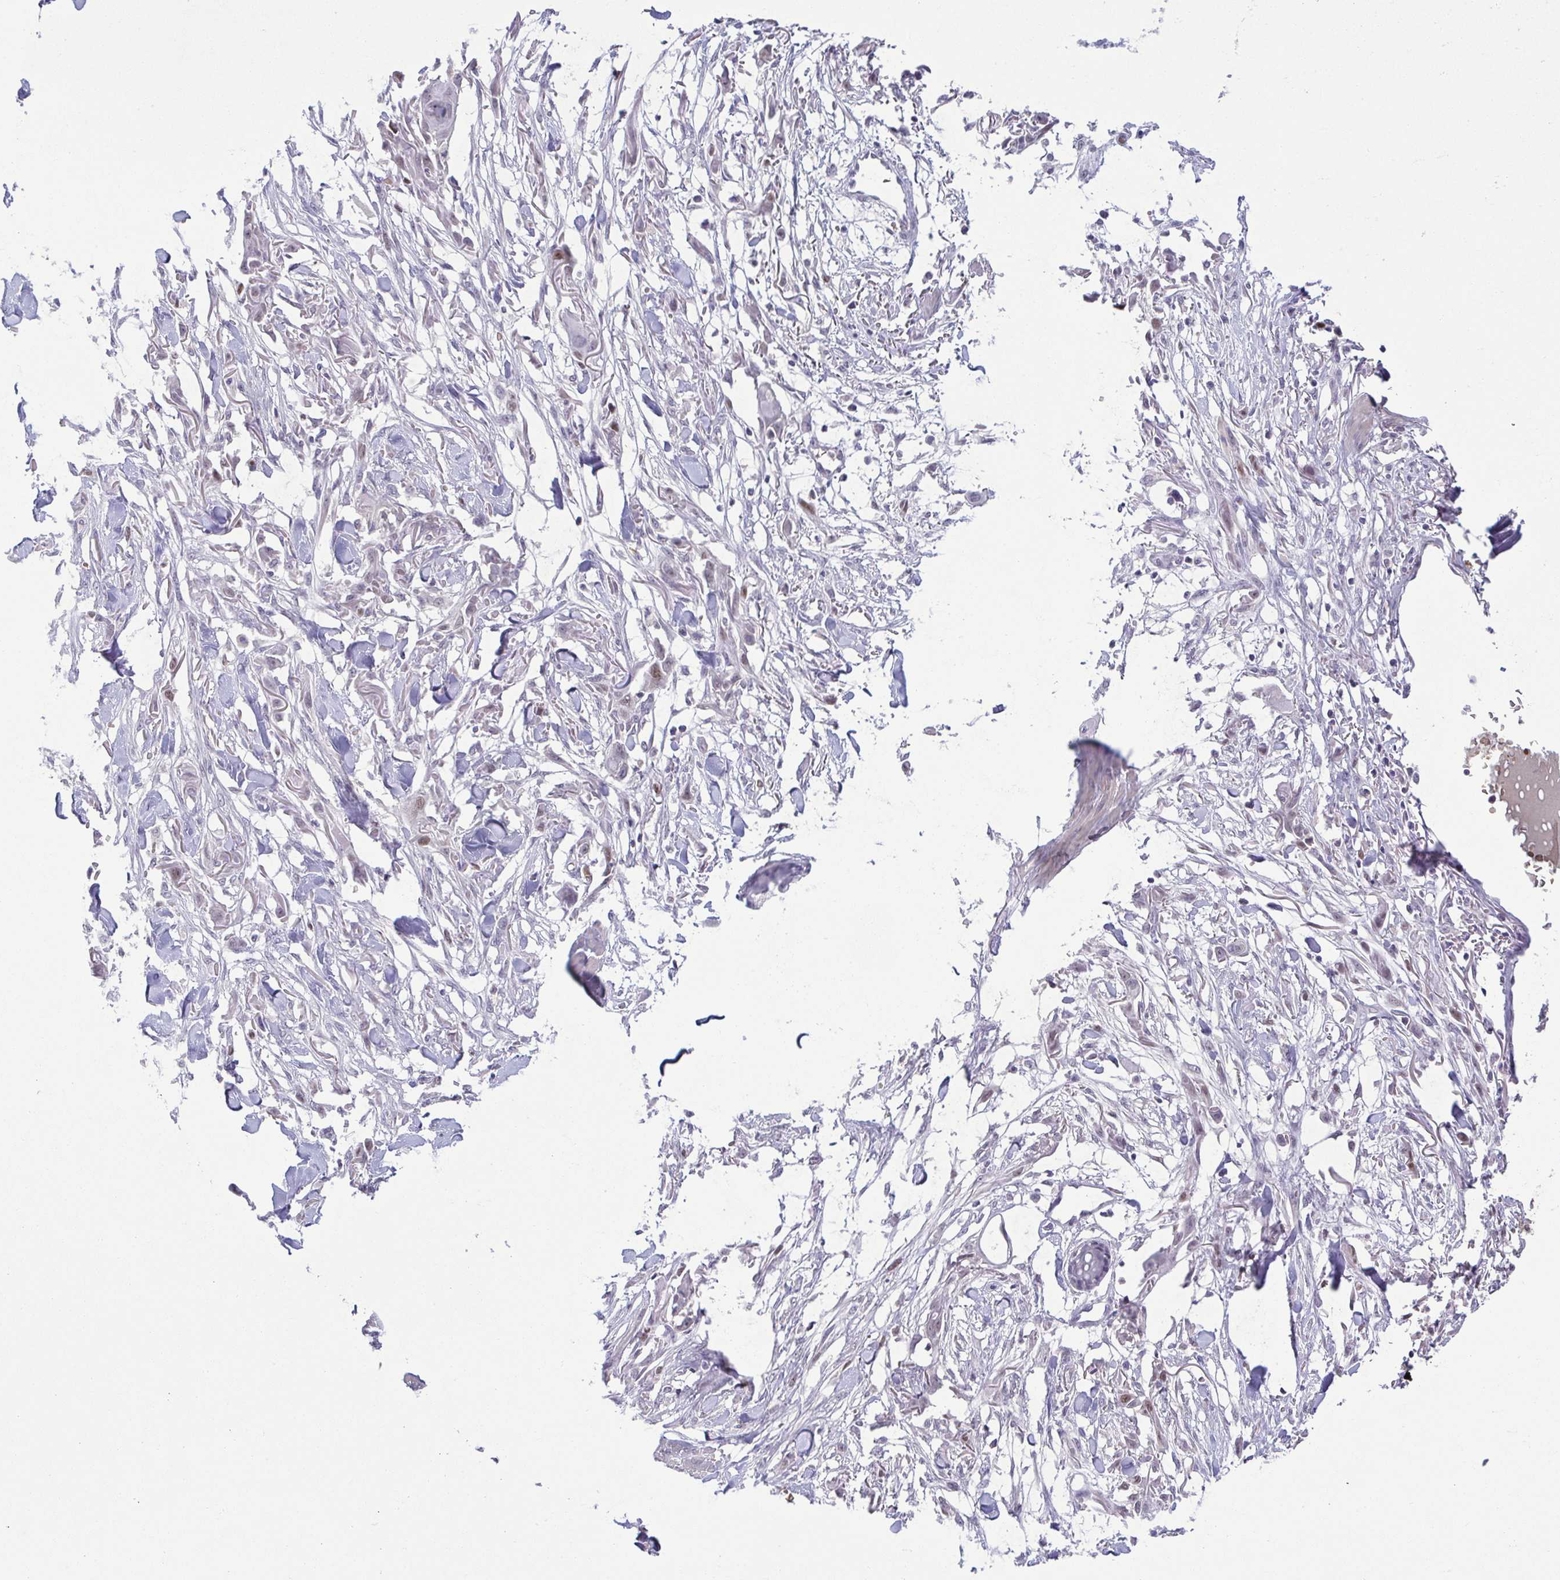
{"staining": {"intensity": "negative", "quantity": "none", "location": "none"}, "tissue": "skin cancer", "cell_type": "Tumor cells", "image_type": "cancer", "snomed": [{"axis": "morphology", "description": "Squamous cell carcinoma, NOS"}, {"axis": "topography", "description": "Skin"}], "caption": "Micrograph shows no protein positivity in tumor cells of skin cancer tissue. (Brightfield microscopy of DAB IHC at high magnification).", "gene": "TIPIN", "patient": {"sex": "female", "age": 59}}